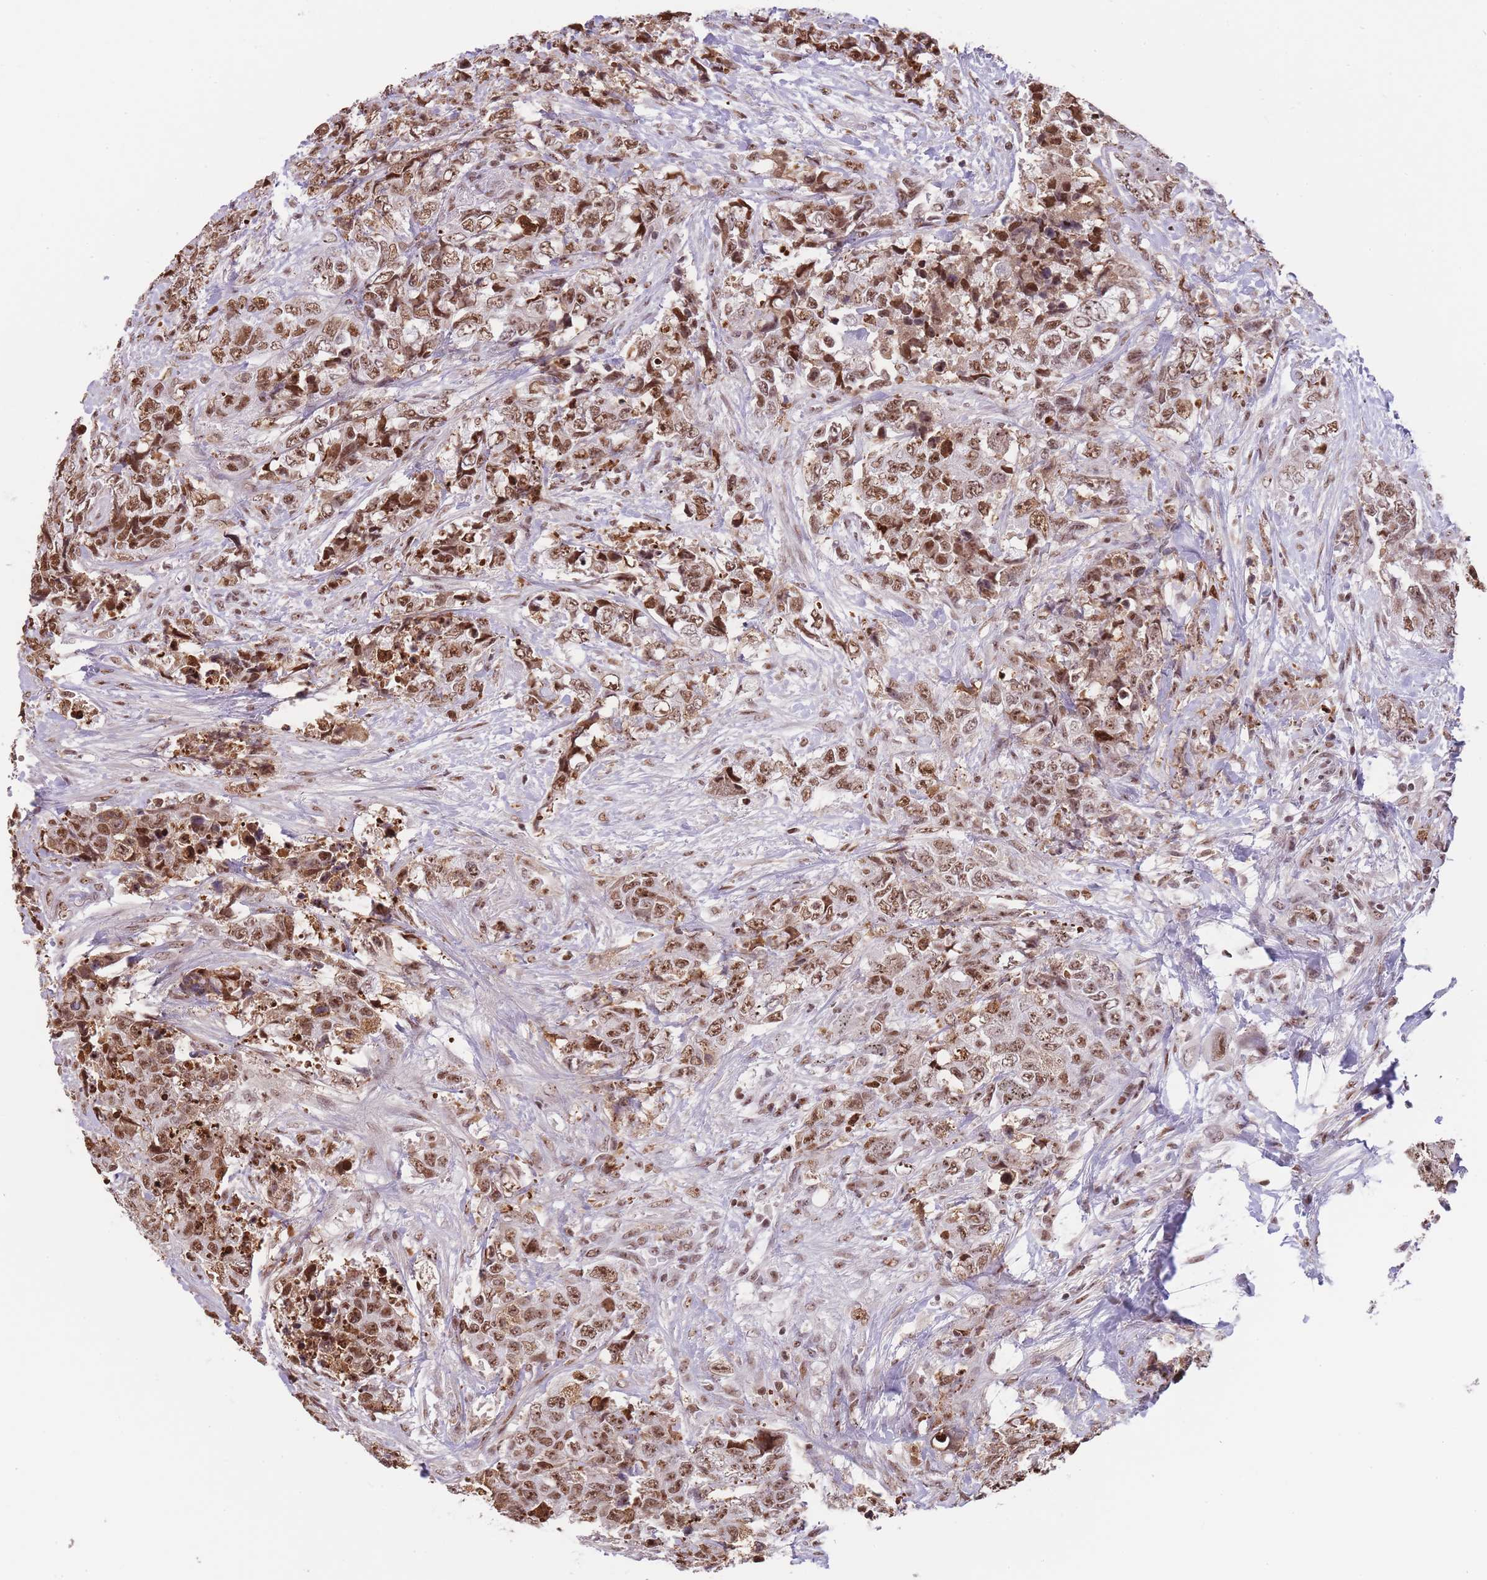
{"staining": {"intensity": "moderate", "quantity": ">75%", "location": "nuclear"}, "tissue": "urothelial cancer", "cell_type": "Tumor cells", "image_type": "cancer", "snomed": [{"axis": "morphology", "description": "Urothelial carcinoma, High grade"}, {"axis": "topography", "description": "Urinary bladder"}], "caption": "Urothelial cancer stained for a protein reveals moderate nuclear positivity in tumor cells.", "gene": "EVC2", "patient": {"sex": "female", "age": 78}}